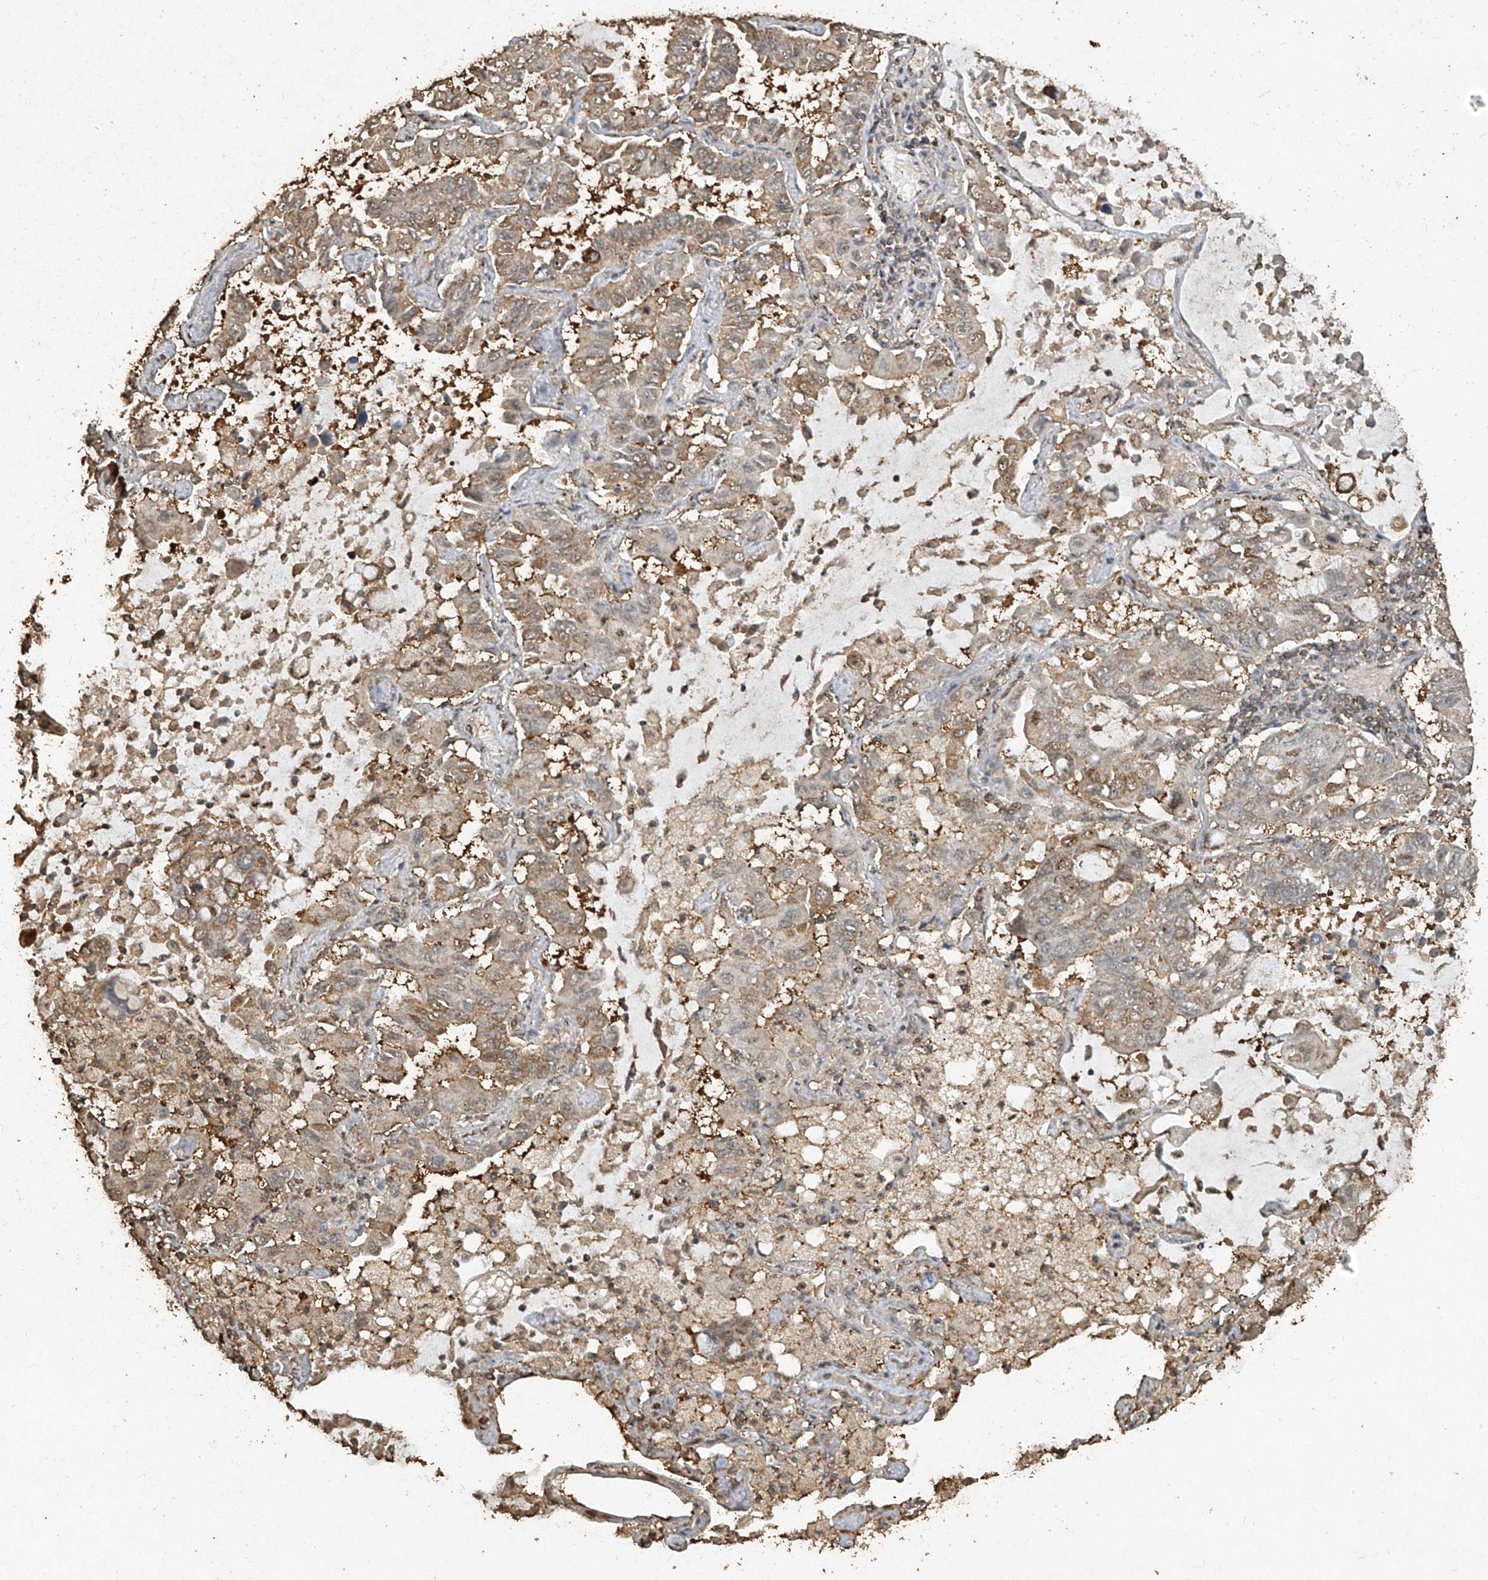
{"staining": {"intensity": "moderate", "quantity": "<25%", "location": "cytoplasmic/membranous"}, "tissue": "lung cancer", "cell_type": "Tumor cells", "image_type": "cancer", "snomed": [{"axis": "morphology", "description": "Adenocarcinoma, NOS"}, {"axis": "topography", "description": "Lung"}], "caption": "Lung cancer tissue displays moderate cytoplasmic/membranous staining in approximately <25% of tumor cells", "gene": "ERBB3", "patient": {"sex": "male", "age": 64}}